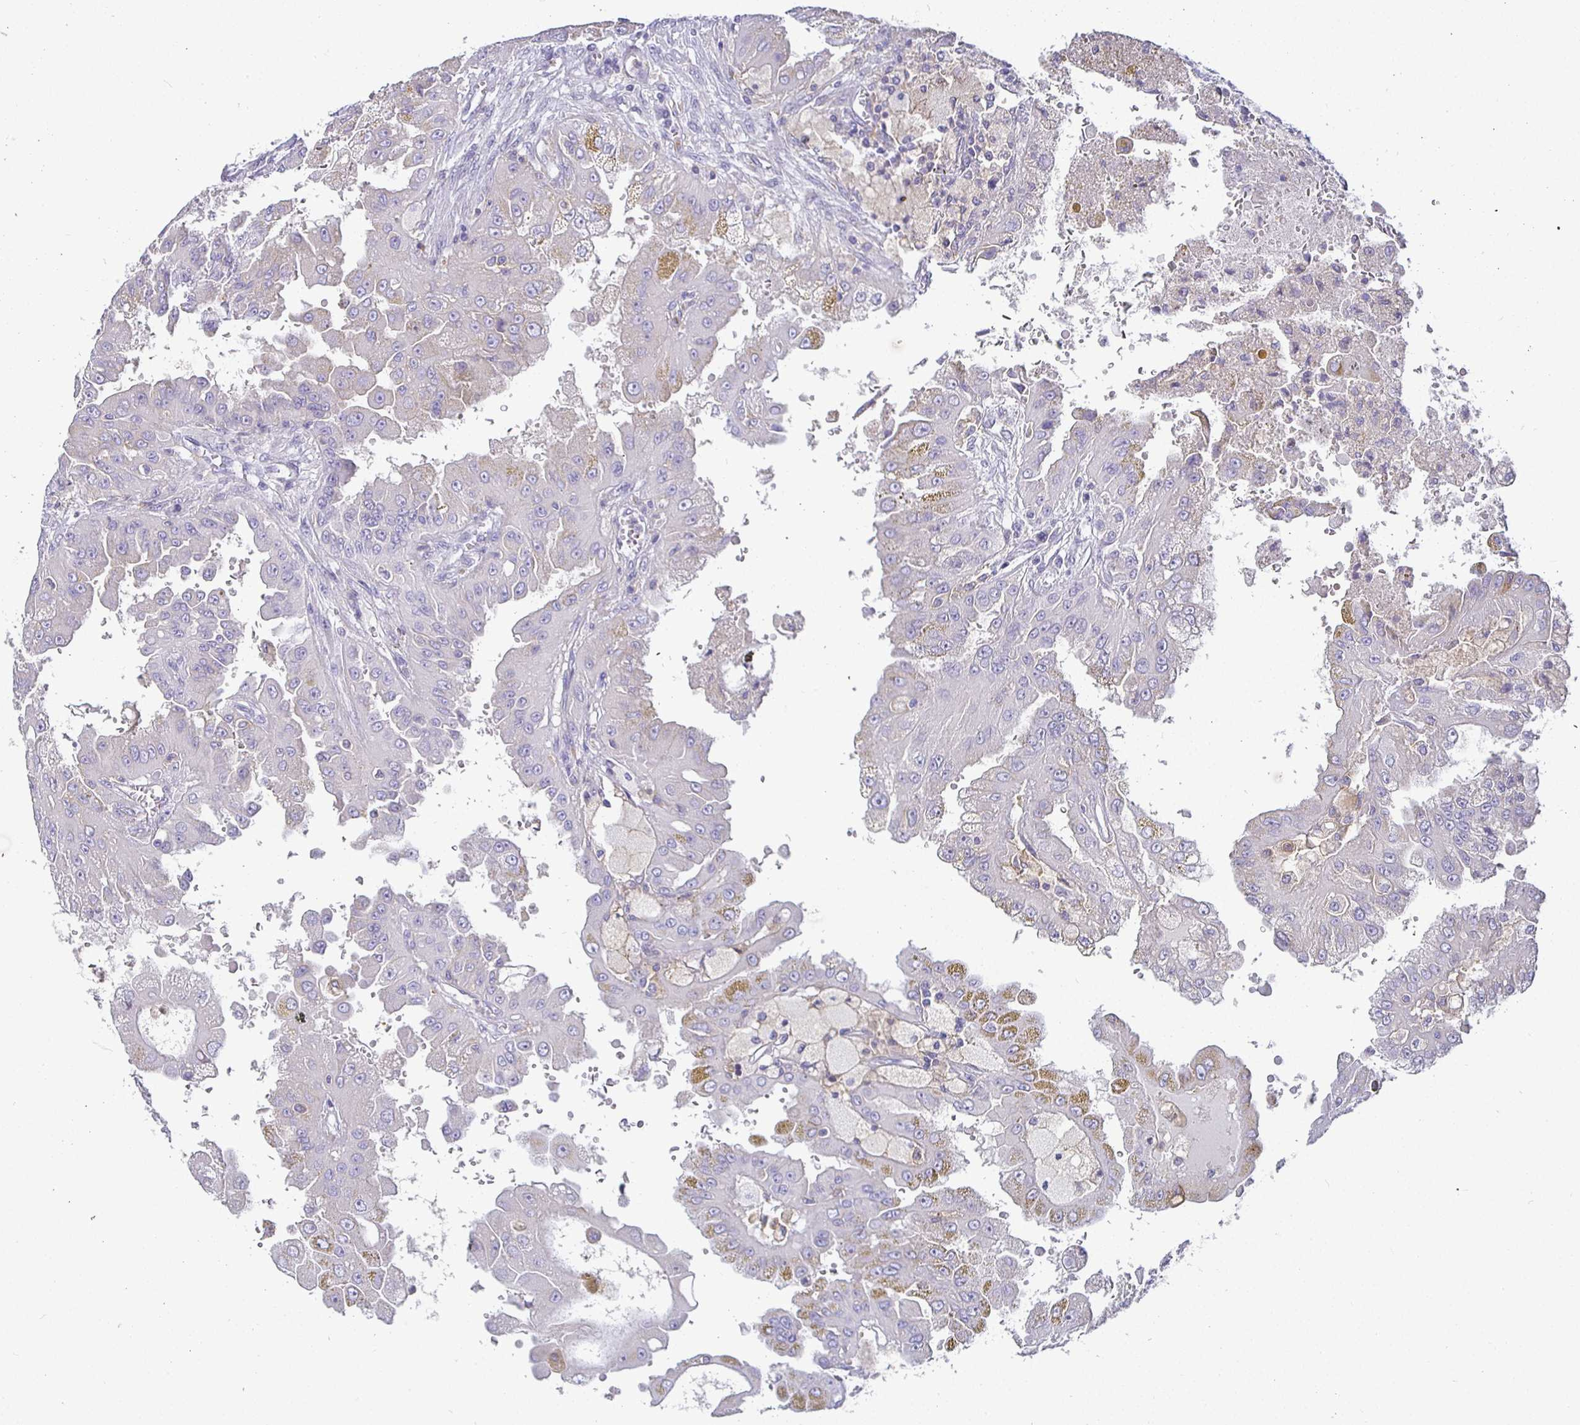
{"staining": {"intensity": "negative", "quantity": "none", "location": "none"}, "tissue": "renal cancer", "cell_type": "Tumor cells", "image_type": "cancer", "snomed": [{"axis": "morphology", "description": "Adenocarcinoma, NOS"}, {"axis": "topography", "description": "Kidney"}], "caption": "Adenocarcinoma (renal) was stained to show a protein in brown. There is no significant staining in tumor cells.", "gene": "SIRPA", "patient": {"sex": "male", "age": 58}}